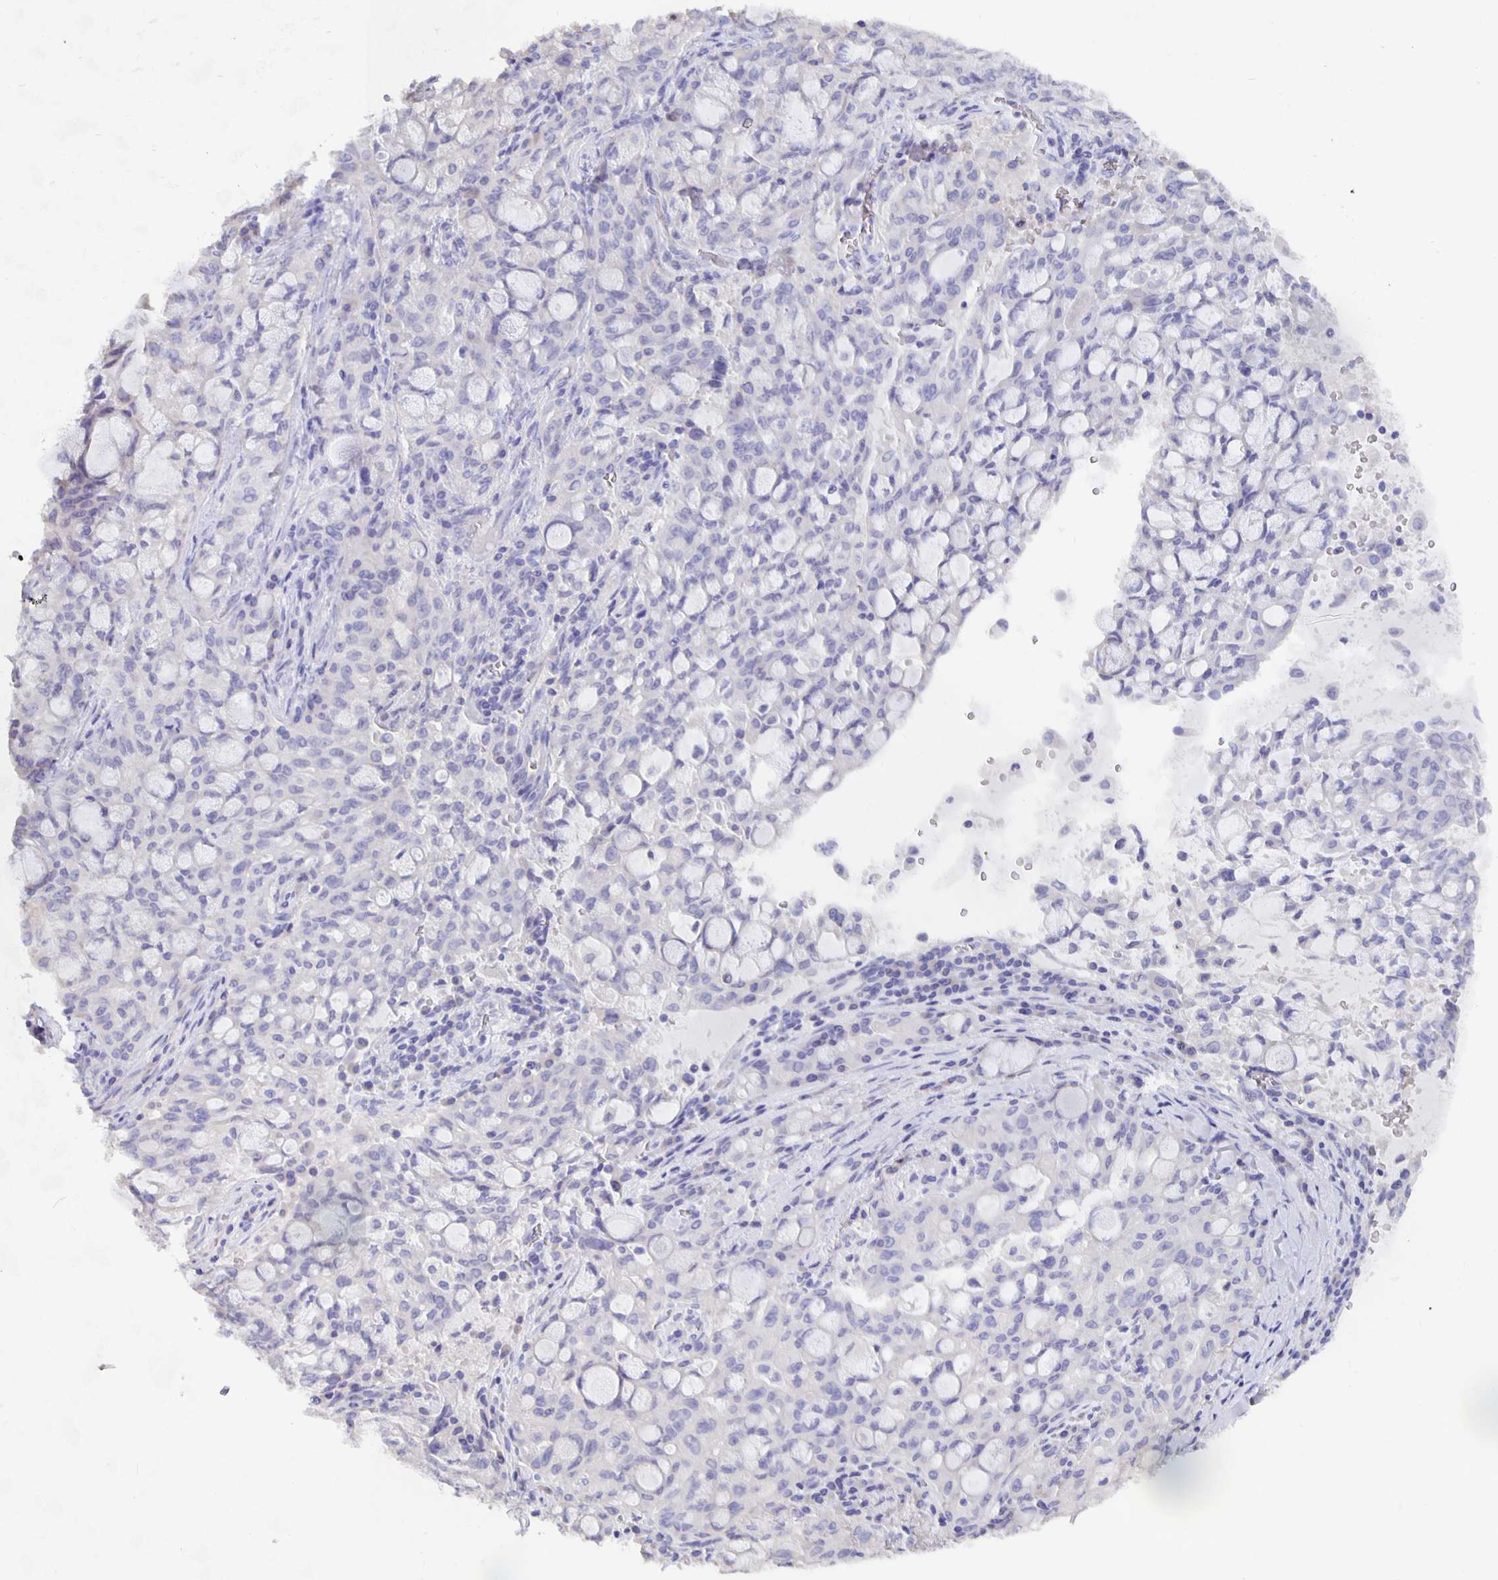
{"staining": {"intensity": "negative", "quantity": "none", "location": "none"}, "tissue": "lung cancer", "cell_type": "Tumor cells", "image_type": "cancer", "snomed": [{"axis": "morphology", "description": "Adenocarcinoma, NOS"}, {"axis": "topography", "description": "Lung"}], "caption": "Tumor cells show no significant staining in adenocarcinoma (lung).", "gene": "CFAP74", "patient": {"sex": "female", "age": 44}}